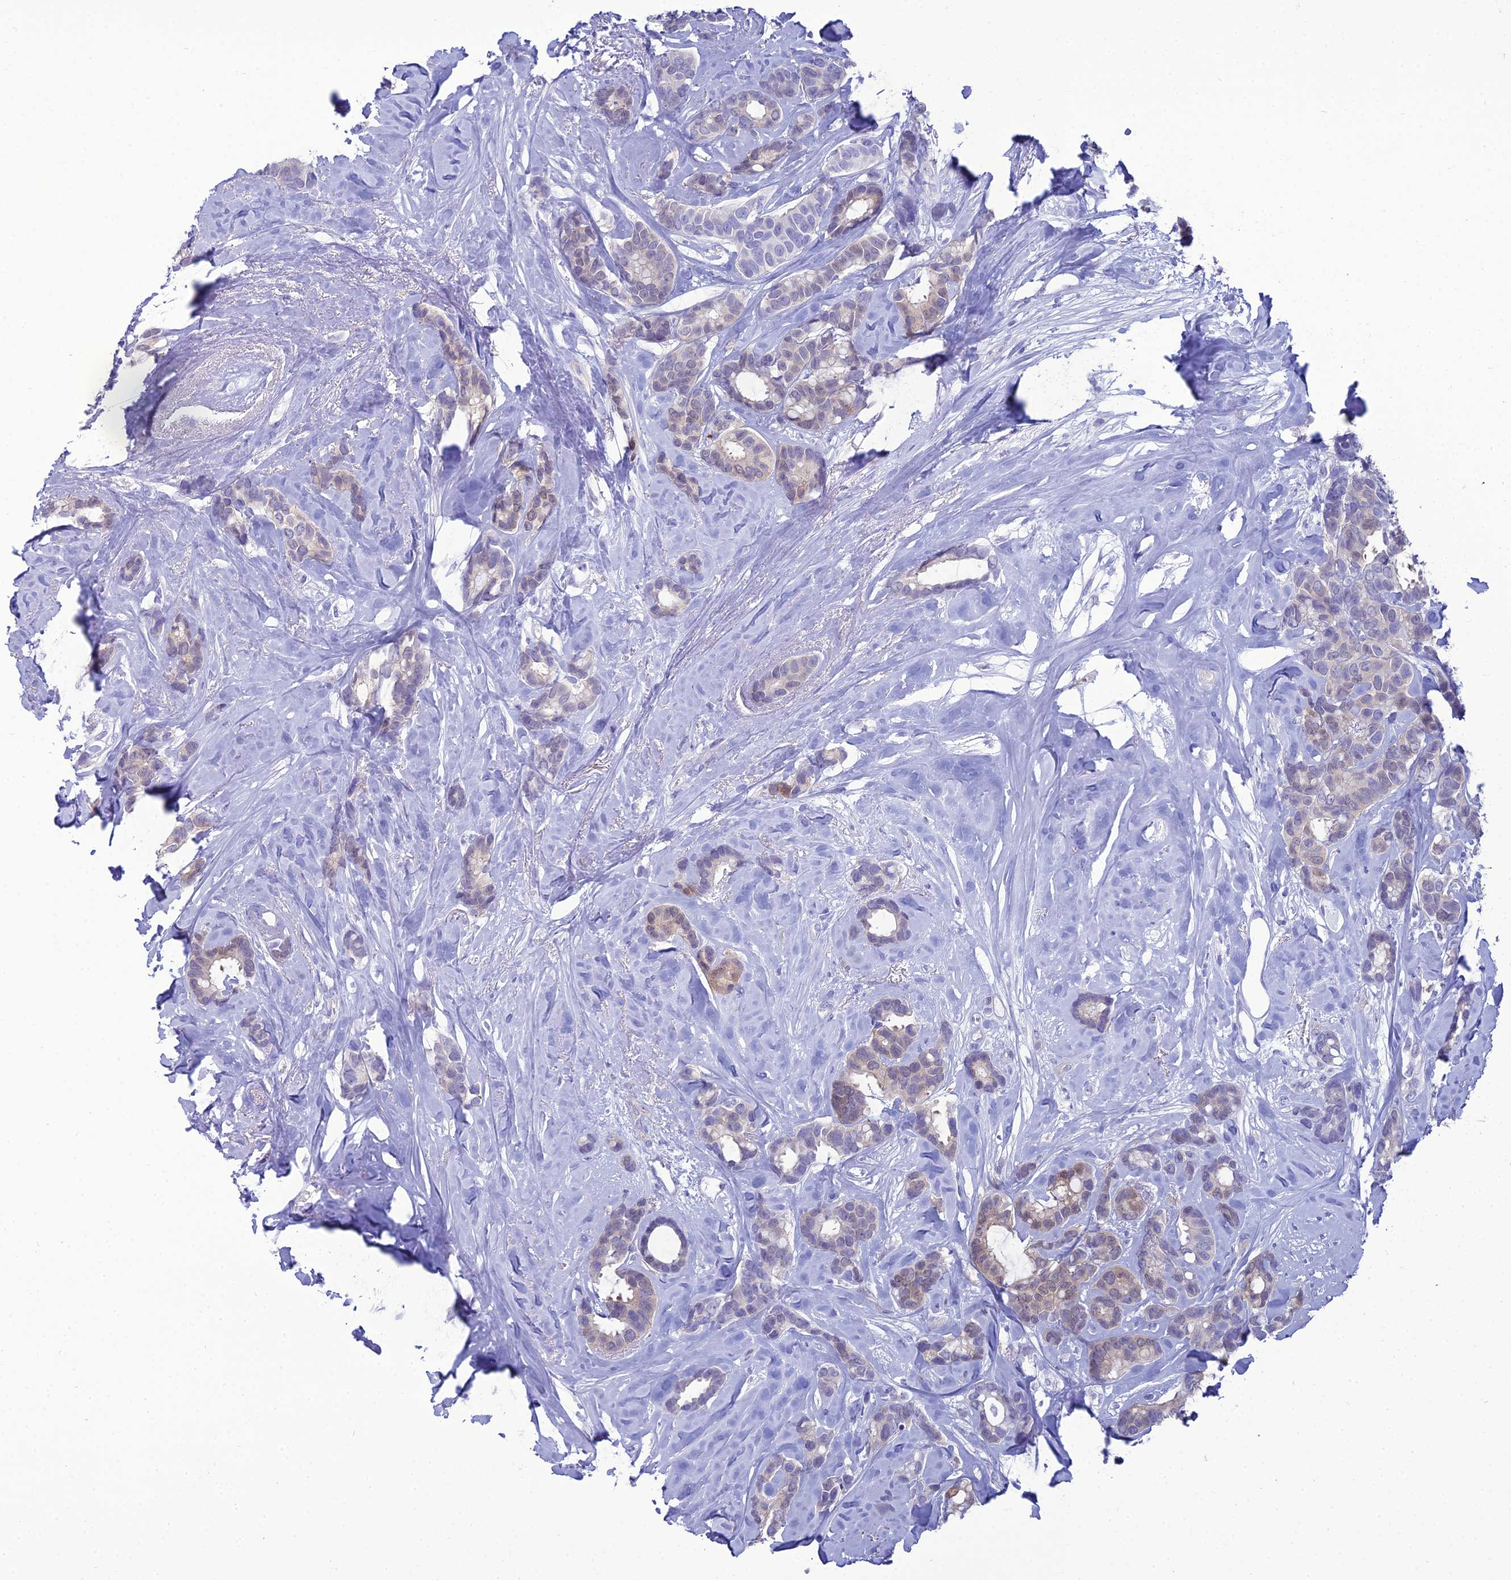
{"staining": {"intensity": "negative", "quantity": "none", "location": "none"}, "tissue": "breast cancer", "cell_type": "Tumor cells", "image_type": "cancer", "snomed": [{"axis": "morphology", "description": "Duct carcinoma"}, {"axis": "topography", "description": "Breast"}], "caption": "IHC image of infiltrating ductal carcinoma (breast) stained for a protein (brown), which shows no staining in tumor cells.", "gene": "GNPNAT1", "patient": {"sex": "female", "age": 87}}